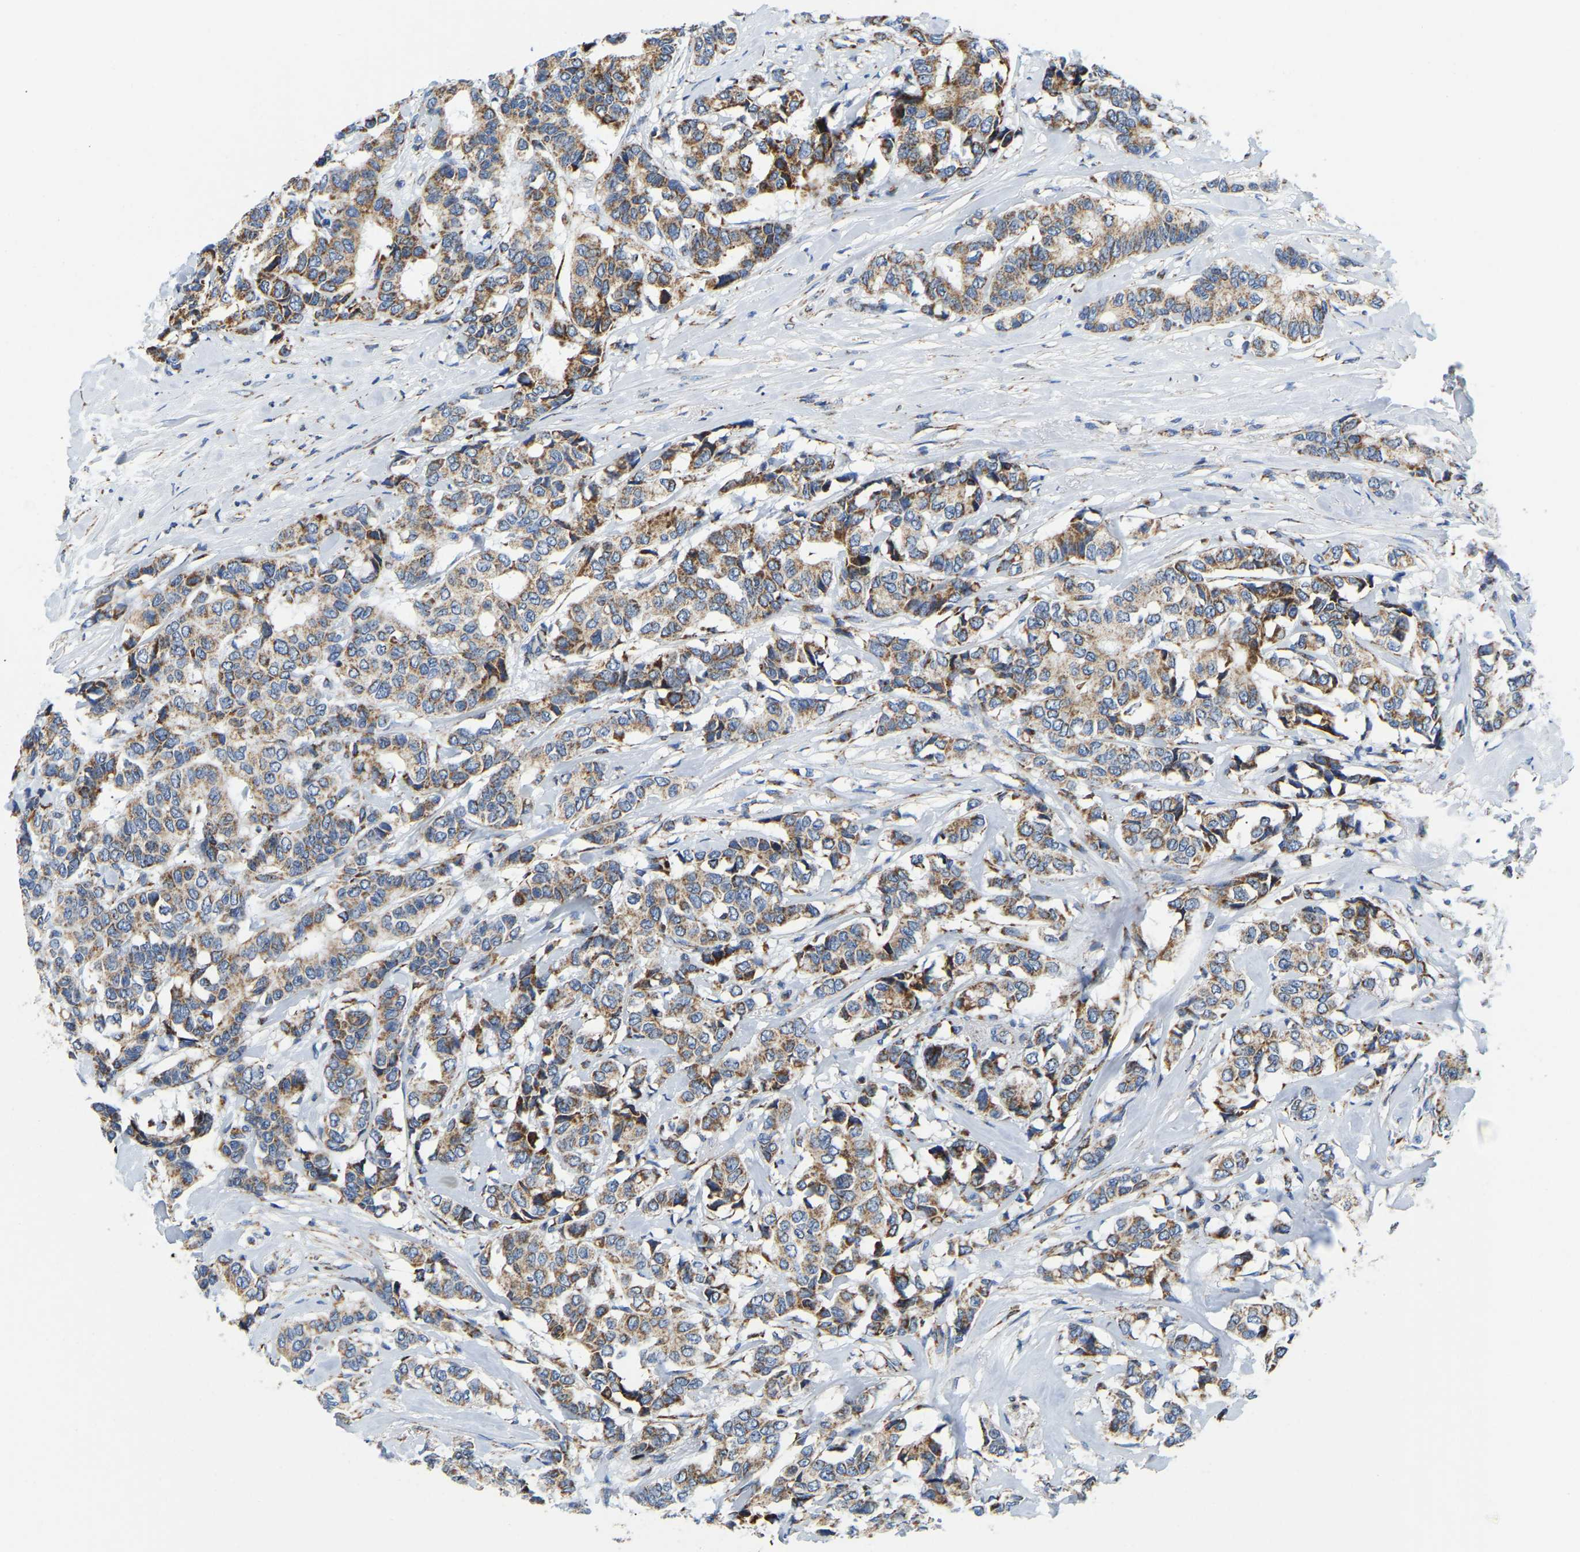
{"staining": {"intensity": "moderate", "quantity": ">75%", "location": "cytoplasmic/membranous"}, "tissue": "breast cancer", "cell_type": "Tumor cells", "image_type": "cancer", "snomed": [{"axis": "morphology", "description": "Duct carcinoma"}, {"axis": "topography", "description": "Breast"}], "caption": "Breast cancer (infiltrating ductal carcinoma) tissue demonstrates moderate cytoplasmic/membranous positivity in about >75% of tumor cells", "gene": "SFXN1", "patient": {"sex": "female", "age": 87}}